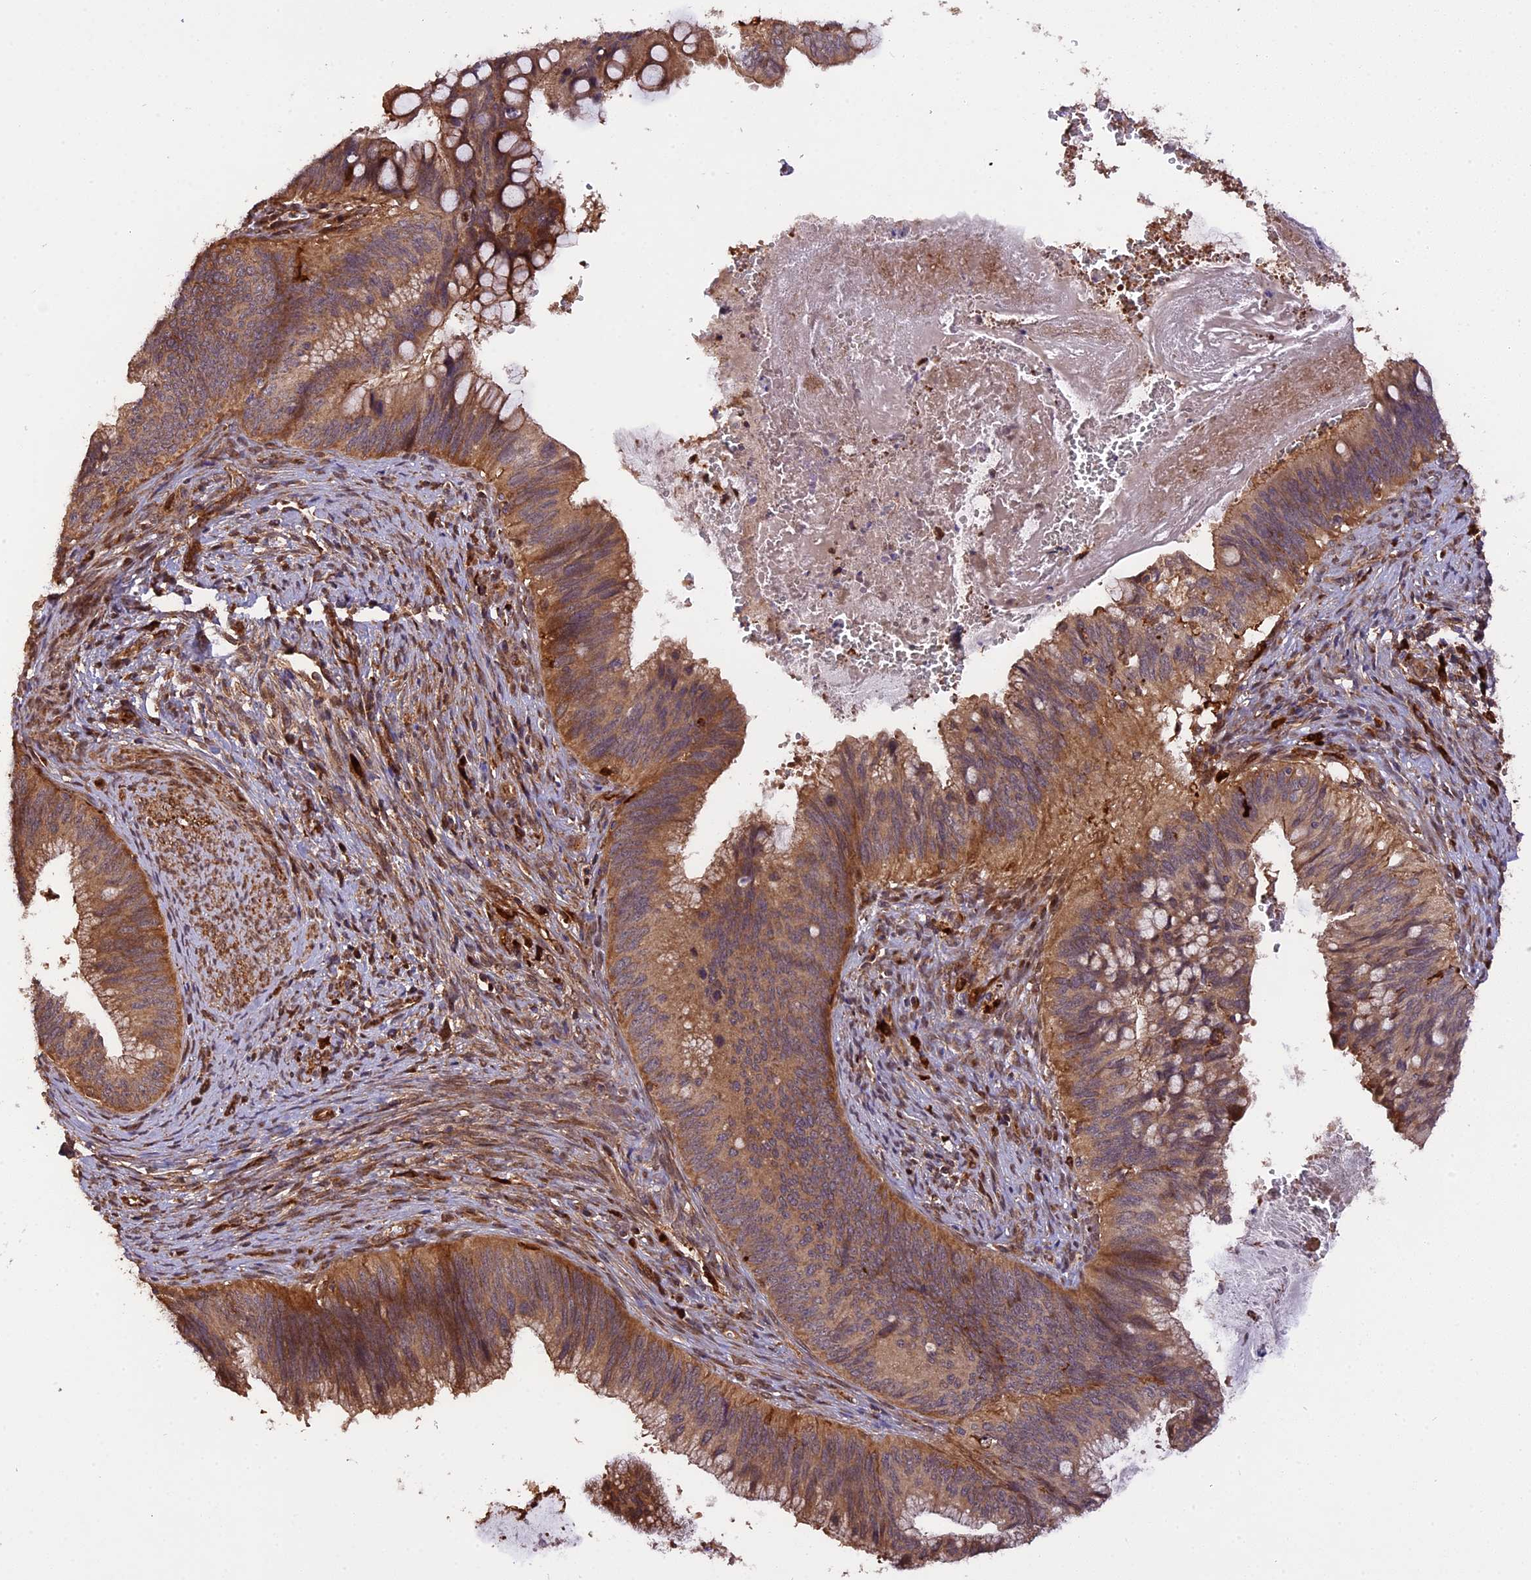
{"staining": {"intensity": "moderate", "quantity": ">75%", "location": "cytoplasmic/membranous"}, "tissue": "cervical cancer", "cell_type": "Tumor cells", "image_type": "cancer", "snomed": [{"axis": "morphology", "description": "Adenocarcinoma, NOS"}, {"axis": "topography", "description": "Cervix"}], "caption": "This photomicrograph reveals immunohistochemistry (IHC) staining of cervical cancer, with medium moderate cytoplasmic/membranous expression in approximately >75% of tumor cells.", "gene": "HERPUD1", "patient": {"sex": "female", "age": 42}}